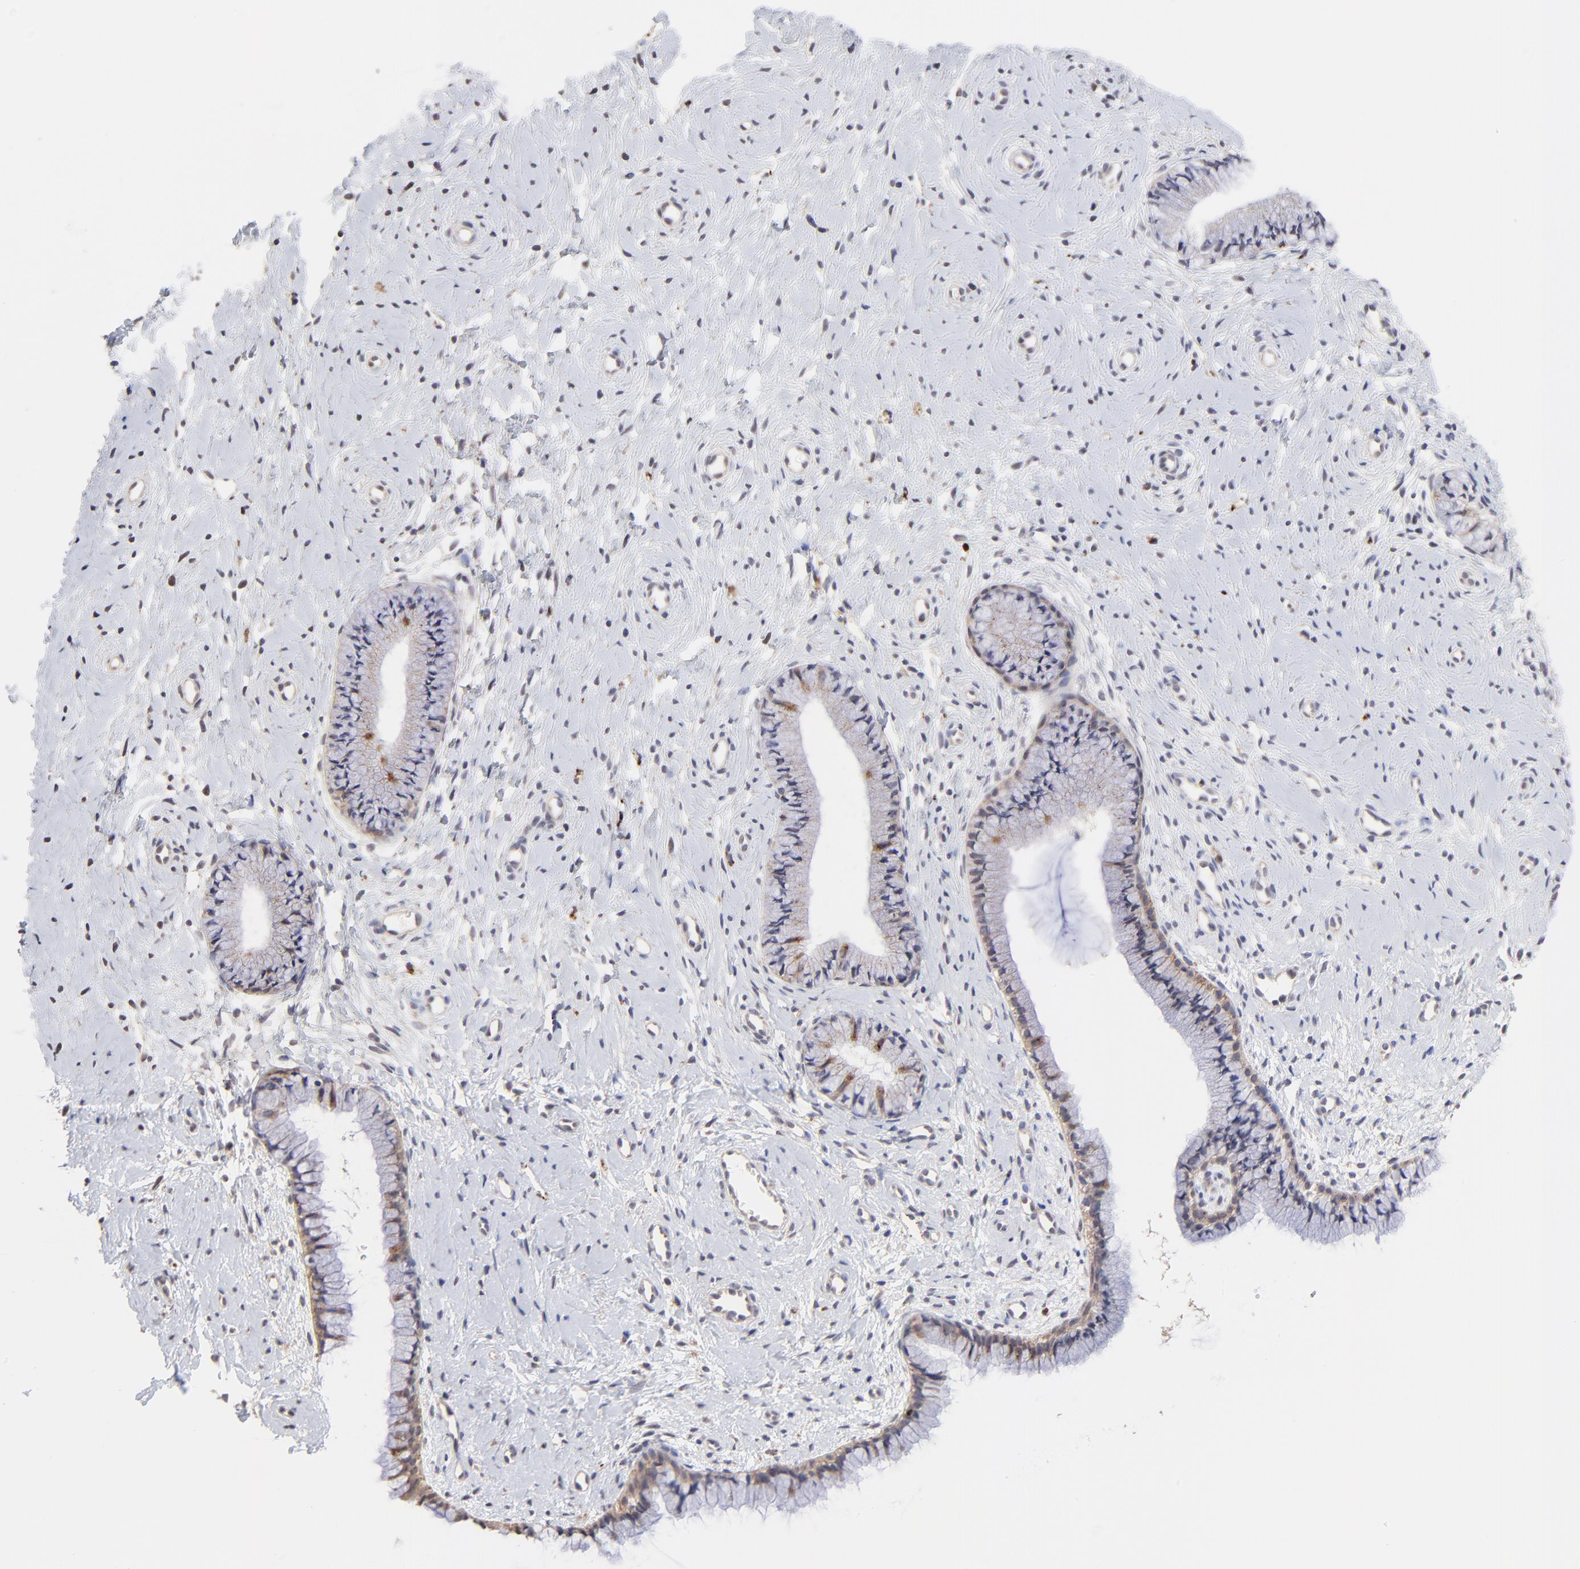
{"staining": {"intensity": "weak", "quantity": "25%-75%", "location": "cytoplasmic/membranous"}, "tissue": "cervix", "cell_type": "Glandular cells", "image_type": "normal", "snomed": [{"axis": "morphology", "description": "Normal tissue, NOS"}, {"axis": "topography", "description": "Cervix"}], "caption": "The image demonstrates immunohistochemical staining of benign cervix. There is weak cytoplasmic/membranous expression is appreciated in about 25%-75% of glandular cells. (Brightfield microscopy of DAB IHC at high magnification).", "gene": "PDE4B", "patient": {"sex": "female", "age": 46}}